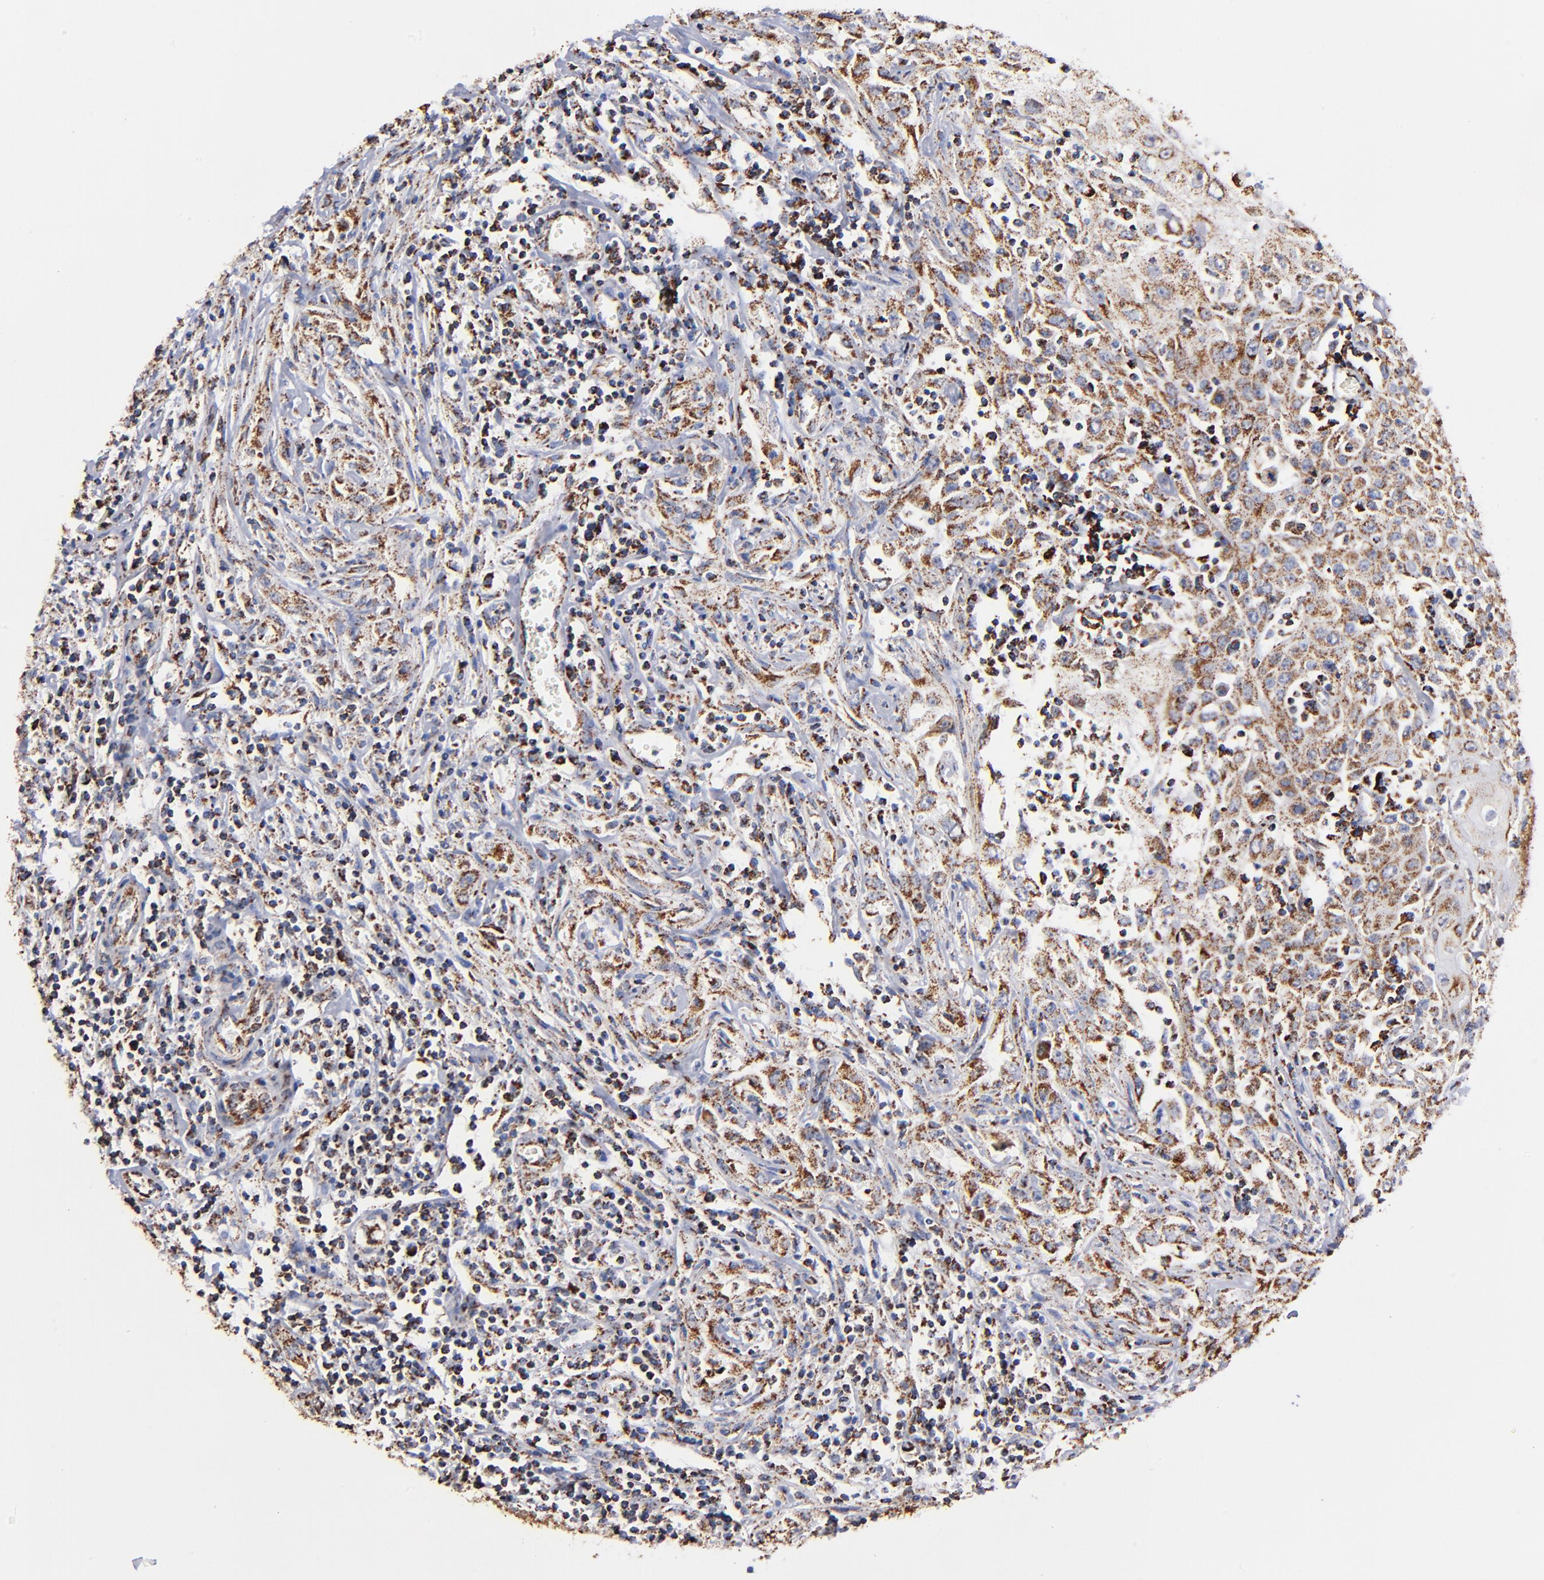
{"staining": {"intensity": "strong", "quantity": ">75%", "location": "cytoplasmic/membranous"}, "tissue": "head and neck cancer", "cell_type": "Tumor cells", "image_type": "cancer", "snomed": [{"axis": "morphology", "description": "Squamous cell carcinoma, NOS"}, {"axis": "topography", "description": "Oral tissue"}, {"axis": "topography", "description": "Head-Neck"}], "caption": "Human squamous cell carcinoma (head and neck) stained with a brown dye shows strong cytoplasmic/membranous positive staining in about >75% of tumor cells.", "gene": "PHB1", "patient": {"sex": "female", "age": 76}}